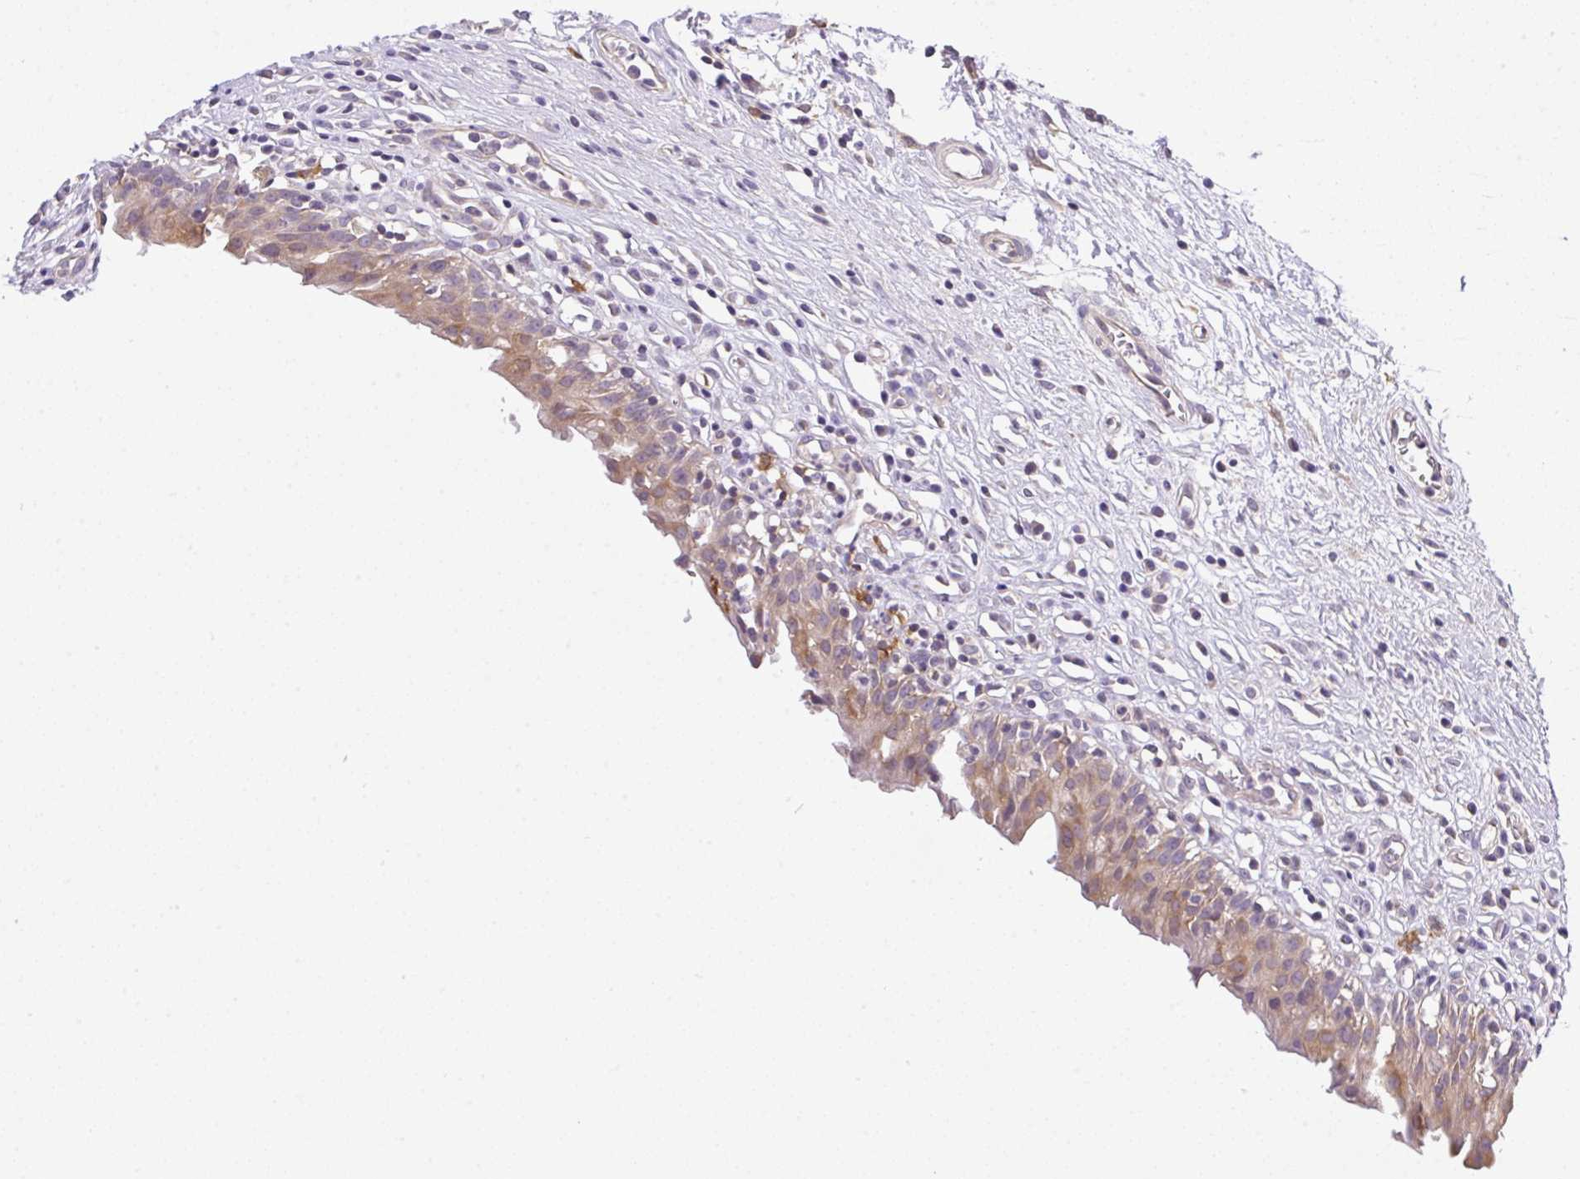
{"staining": {"intensity": "moderate", "quantity": ">75%", "location": "cytoplasmic/membranous"}, "tissue": "urinary bladder", "cell_type": "Urothelial cells", "image_type": "normal", "snomed": [{"axis": "morphology", "description": "Normal tissue, NOS"}, {"axis": "morphology", "description": "Inflammation, NOS"}, {"axis": "topography", "description": "Urinary bladder"}], "caption": "Moderate cytoplasmic/membranous positivity is identified in about >75% of urothelial cells in benign urinary bladder. (Brightfield microscopy of DAB IHC at high magnification).", "gene": "CAMK2A", "patient": {"sex": "male", "age": 63}}